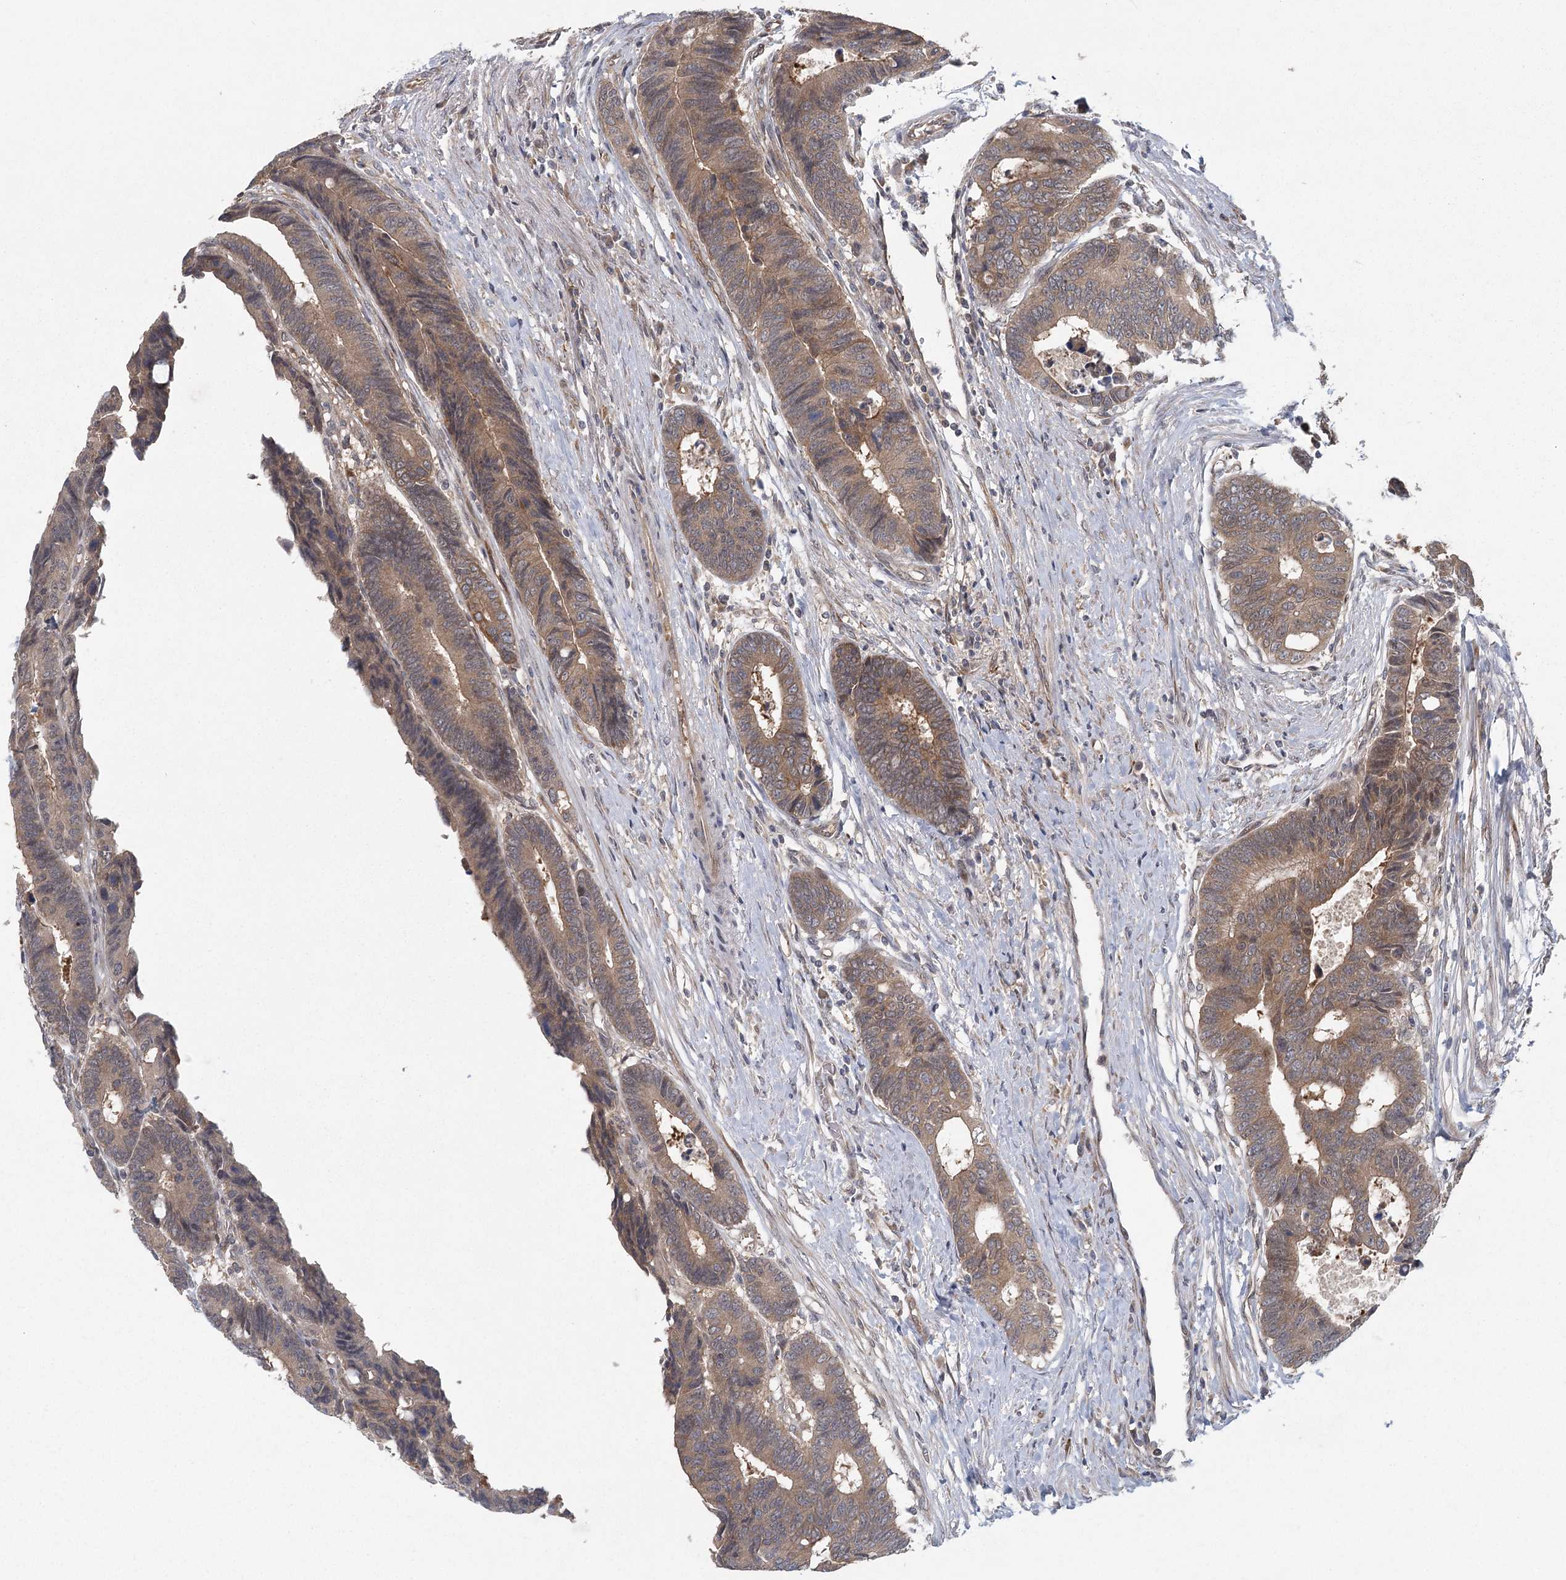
{"staining": {"intensity": "moderate", "quantity": ">75%", "location": "cytoplasmic/membranous"}, "tissue": "colorectal cancer", "cell_type": "Tumor cells", "image_type": "cancer", "snomed": [{"axis": "morphology", "description": "Adenocarcinoma, NOS"}, {"axis": "topography", "description": "Rectum"}], "caption": "Protein expression analysis of human colorectal cancer reveals moderate cytoplasmic/membranous positivity in about >75% of tumor cells. The staining was performed using DAB (3,3'-diaminobenzidine) to visualize the protein expression in brown, while the nuclei were stained in blue with hematoxylin (Magnification: 20x).", "gene": "LRRC14B", "patient": {"sex": "male", "age": 84}}